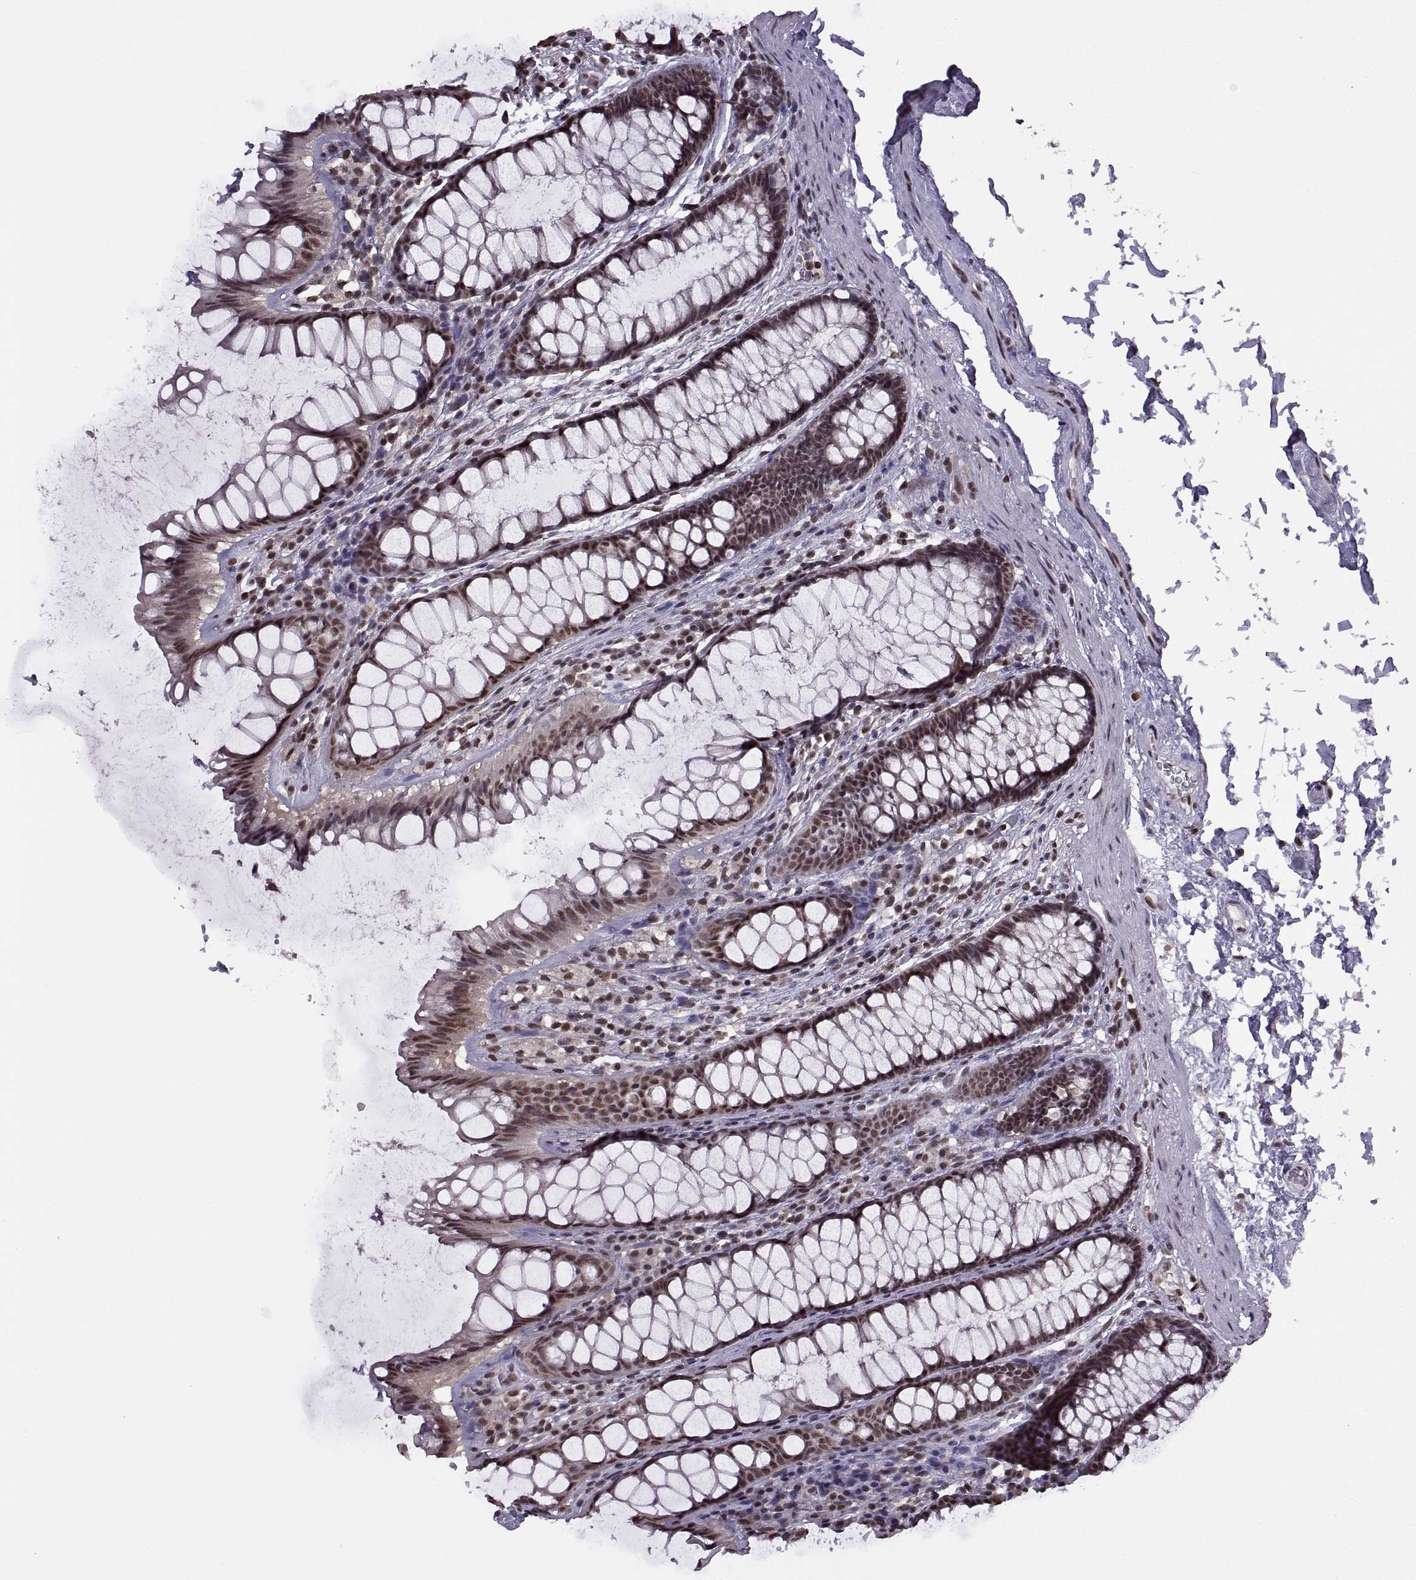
{"staining": {"intensity": "moderate", "quantity": "<25%", "location": "nuclear"}, "tissue": "rectum", "cell_type": "Glandular cells", "image_type": "normal", "snomed": [{"axis": "morphology", "description": "Normal tissue, NOS"}, {"axis": "topography", "description": "Rectum"}], "caption": "Protein staining of benign rectum displays moderate nuclear expression in about <25% of glandular cells.", "gene": "INTS3", "patient": {"sex": "male", "age": 72}}